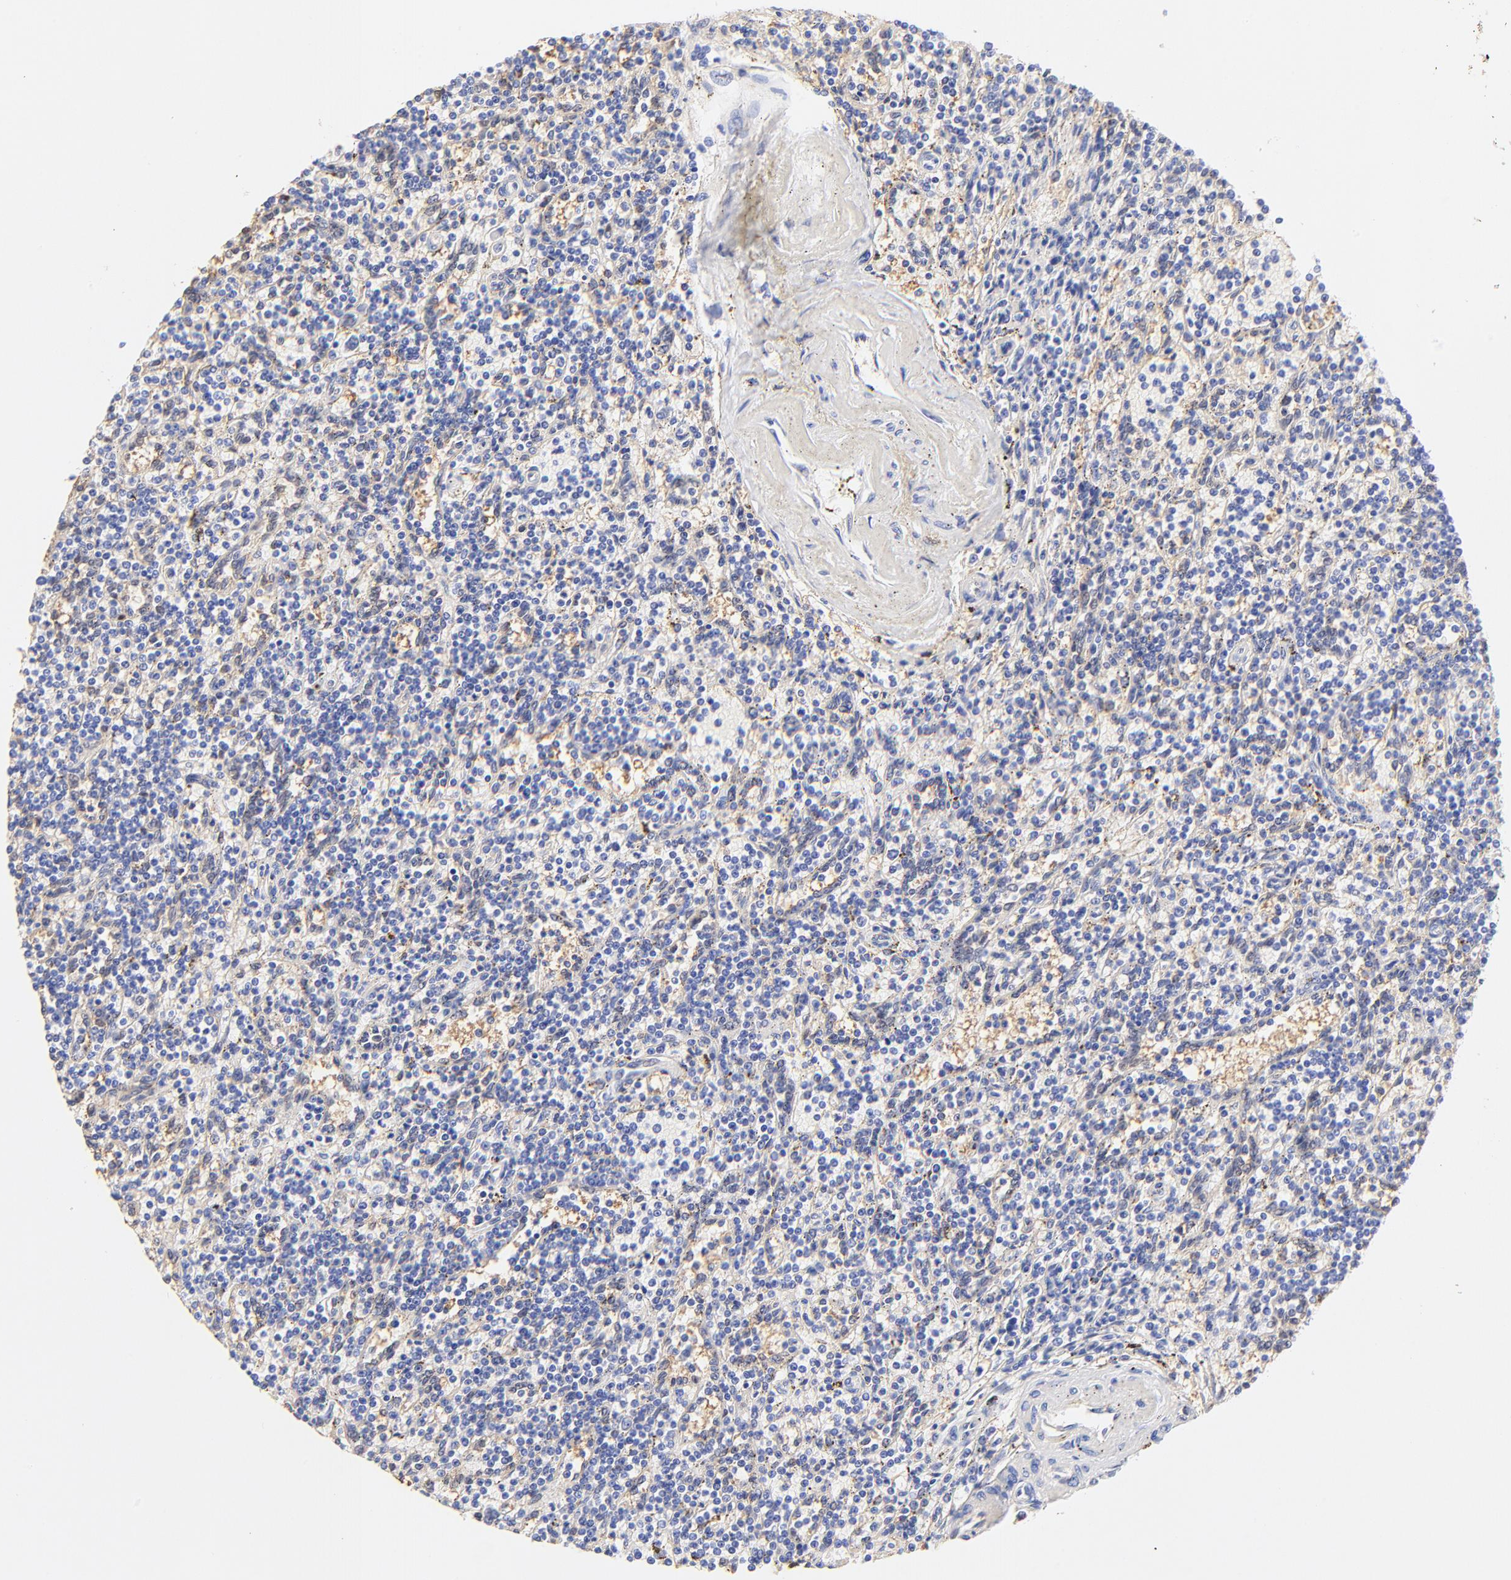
{"staining": {"intensity": "negative", "quantity": "none", "location": "none"}, "tissue": "lymphoma", "cell_type": "Tumor cells", "image_type": "cancer", "snomed": [{"axis": "morphology", "description": "Malignant lymphoma, non-Hodgkin's type, Low grade"}, {"axis": "topography", "description": "Spleen"}], "caption": "The IHC image has no significant positivity in tumor cells of lymphoma tissue.", "gene": "ALDH1A1", "patient": {"sex": "male", "age": 73}}